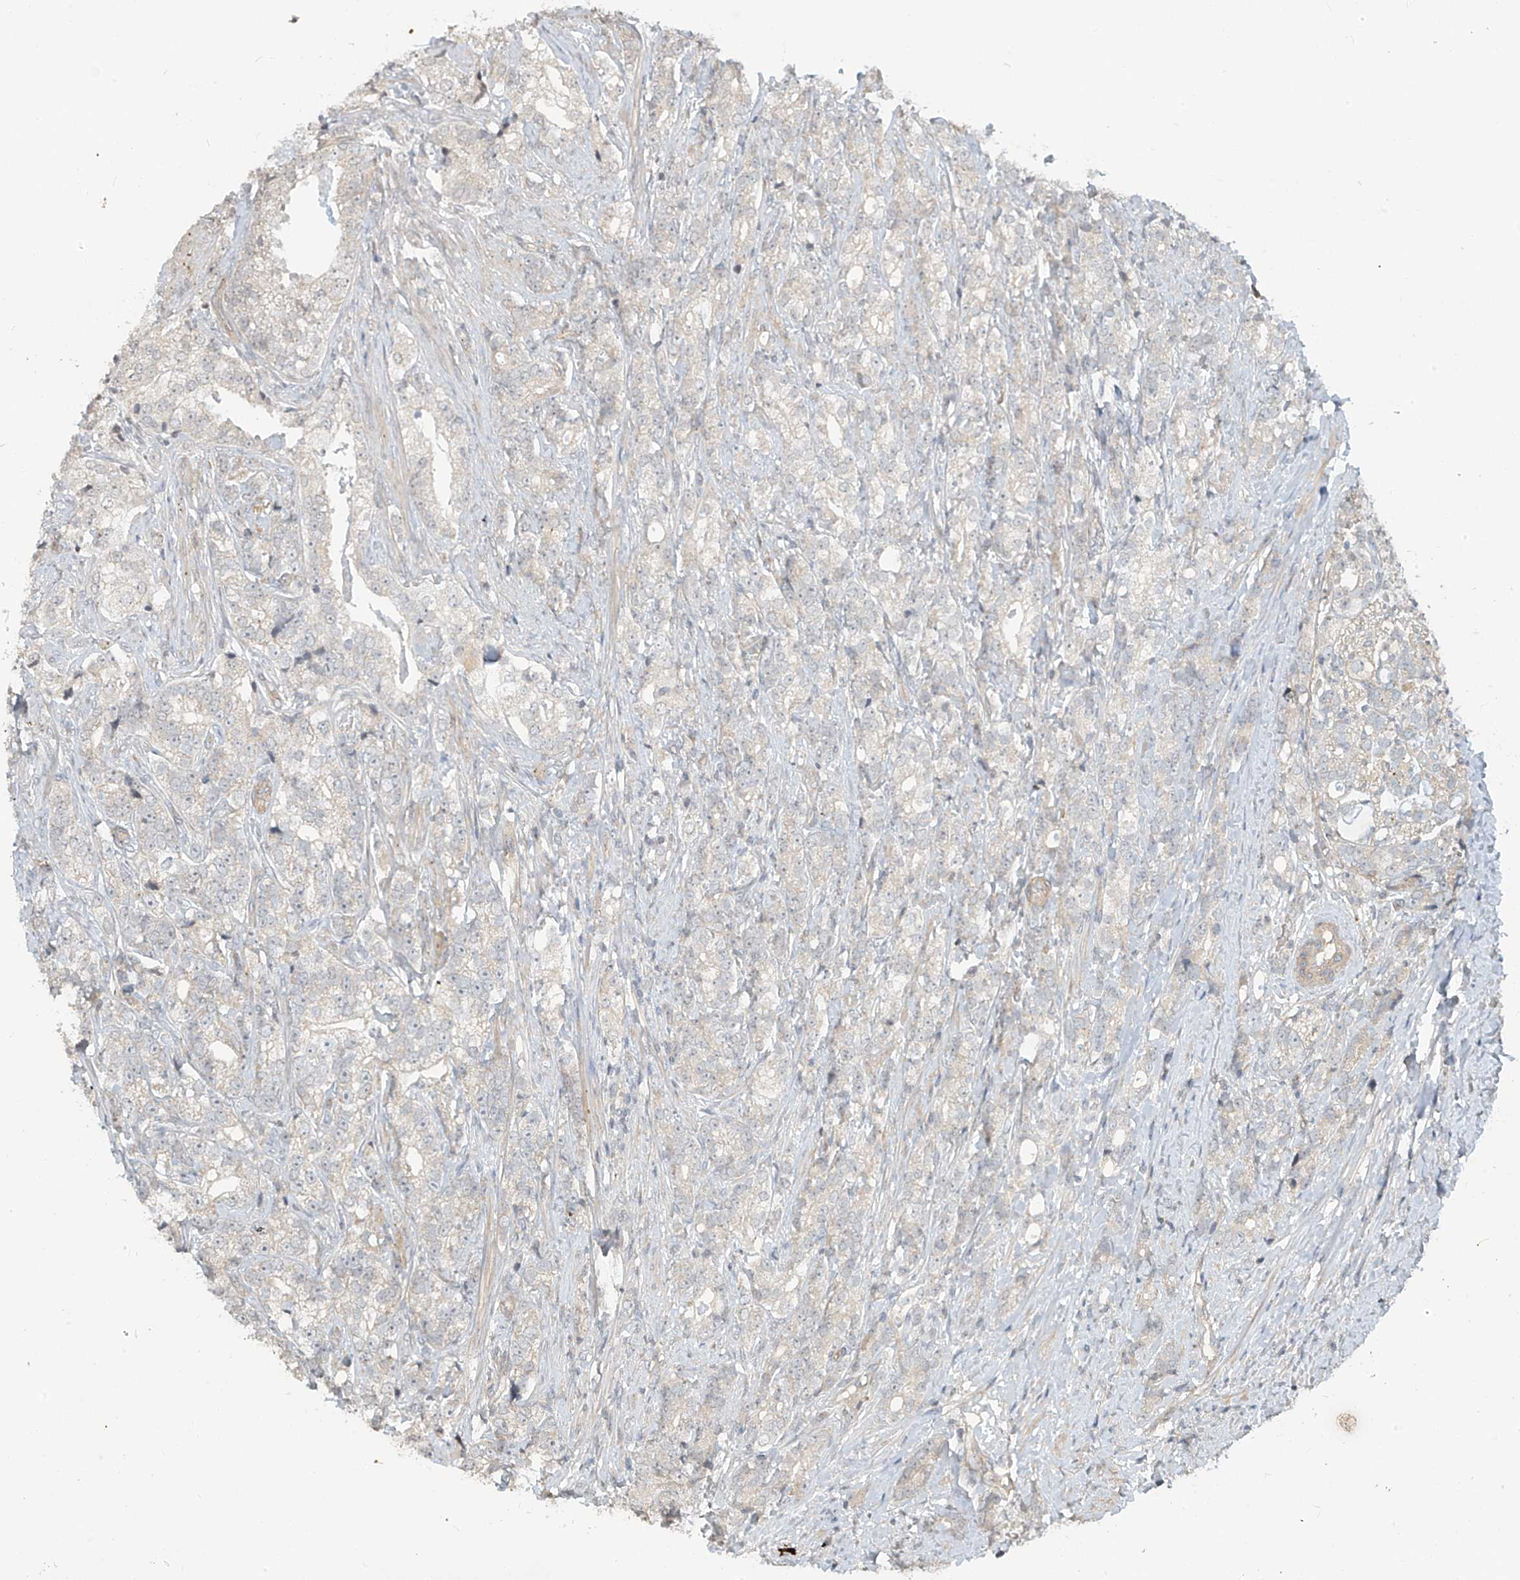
{"staining": {"intensity": "negative", "quantity": "none", "location": "none"}, "tissue": "prostate cancer", "cell_type": "Tumor cells", "image_type": "cancer", "snomed": [{"axis": "morphology", "description": "Adenocarcinoma, High grade"}, {"axis": "topography", "description": "Prostate"}], "caption": "A histopathology image of human prostate cancer is negative for staining in tumor cells.", "gene": "DGKQ", "patient": {"sex": "male", "age": 69}}